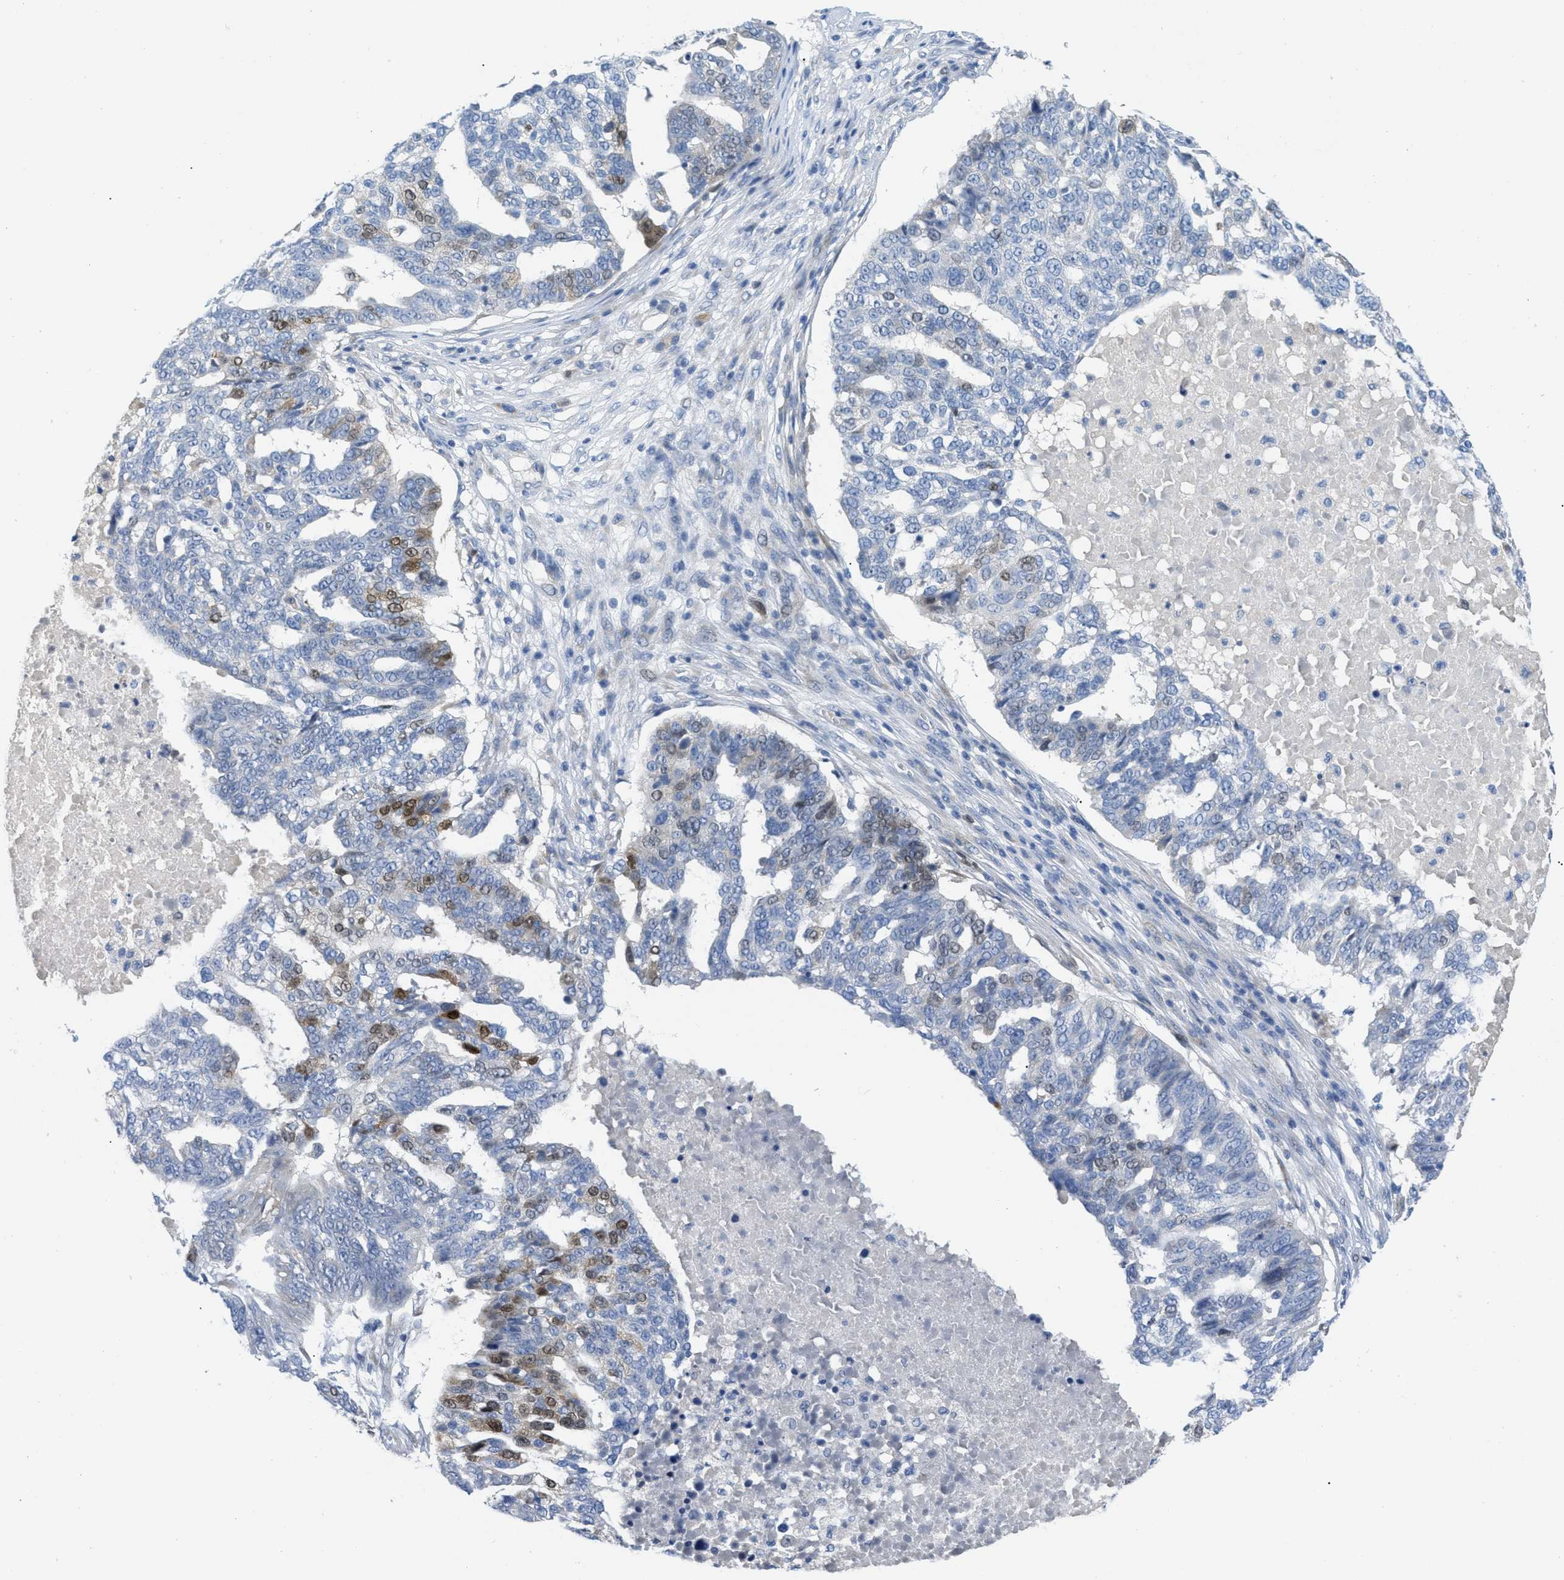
{"staining": {"intensity": "moderate", "quantity": "<25%", "location": "nuclear"}, "tissue": "ovarian cancer", "cell_type": "Tumor cells", "image_type": "cancer", "snomed": [{"axis": "morphology", "description": "Cystadenocarcinoma, serous, NOS"}, {"axis": "topography", "description": "Ovary"}], "caption": "Tumor cells exhibit moderate nuclear positivity in approximately <25% of cells in ovarian cancer.", "gene": "ORC6", "patient": {"sex": "female", "age": 59}}